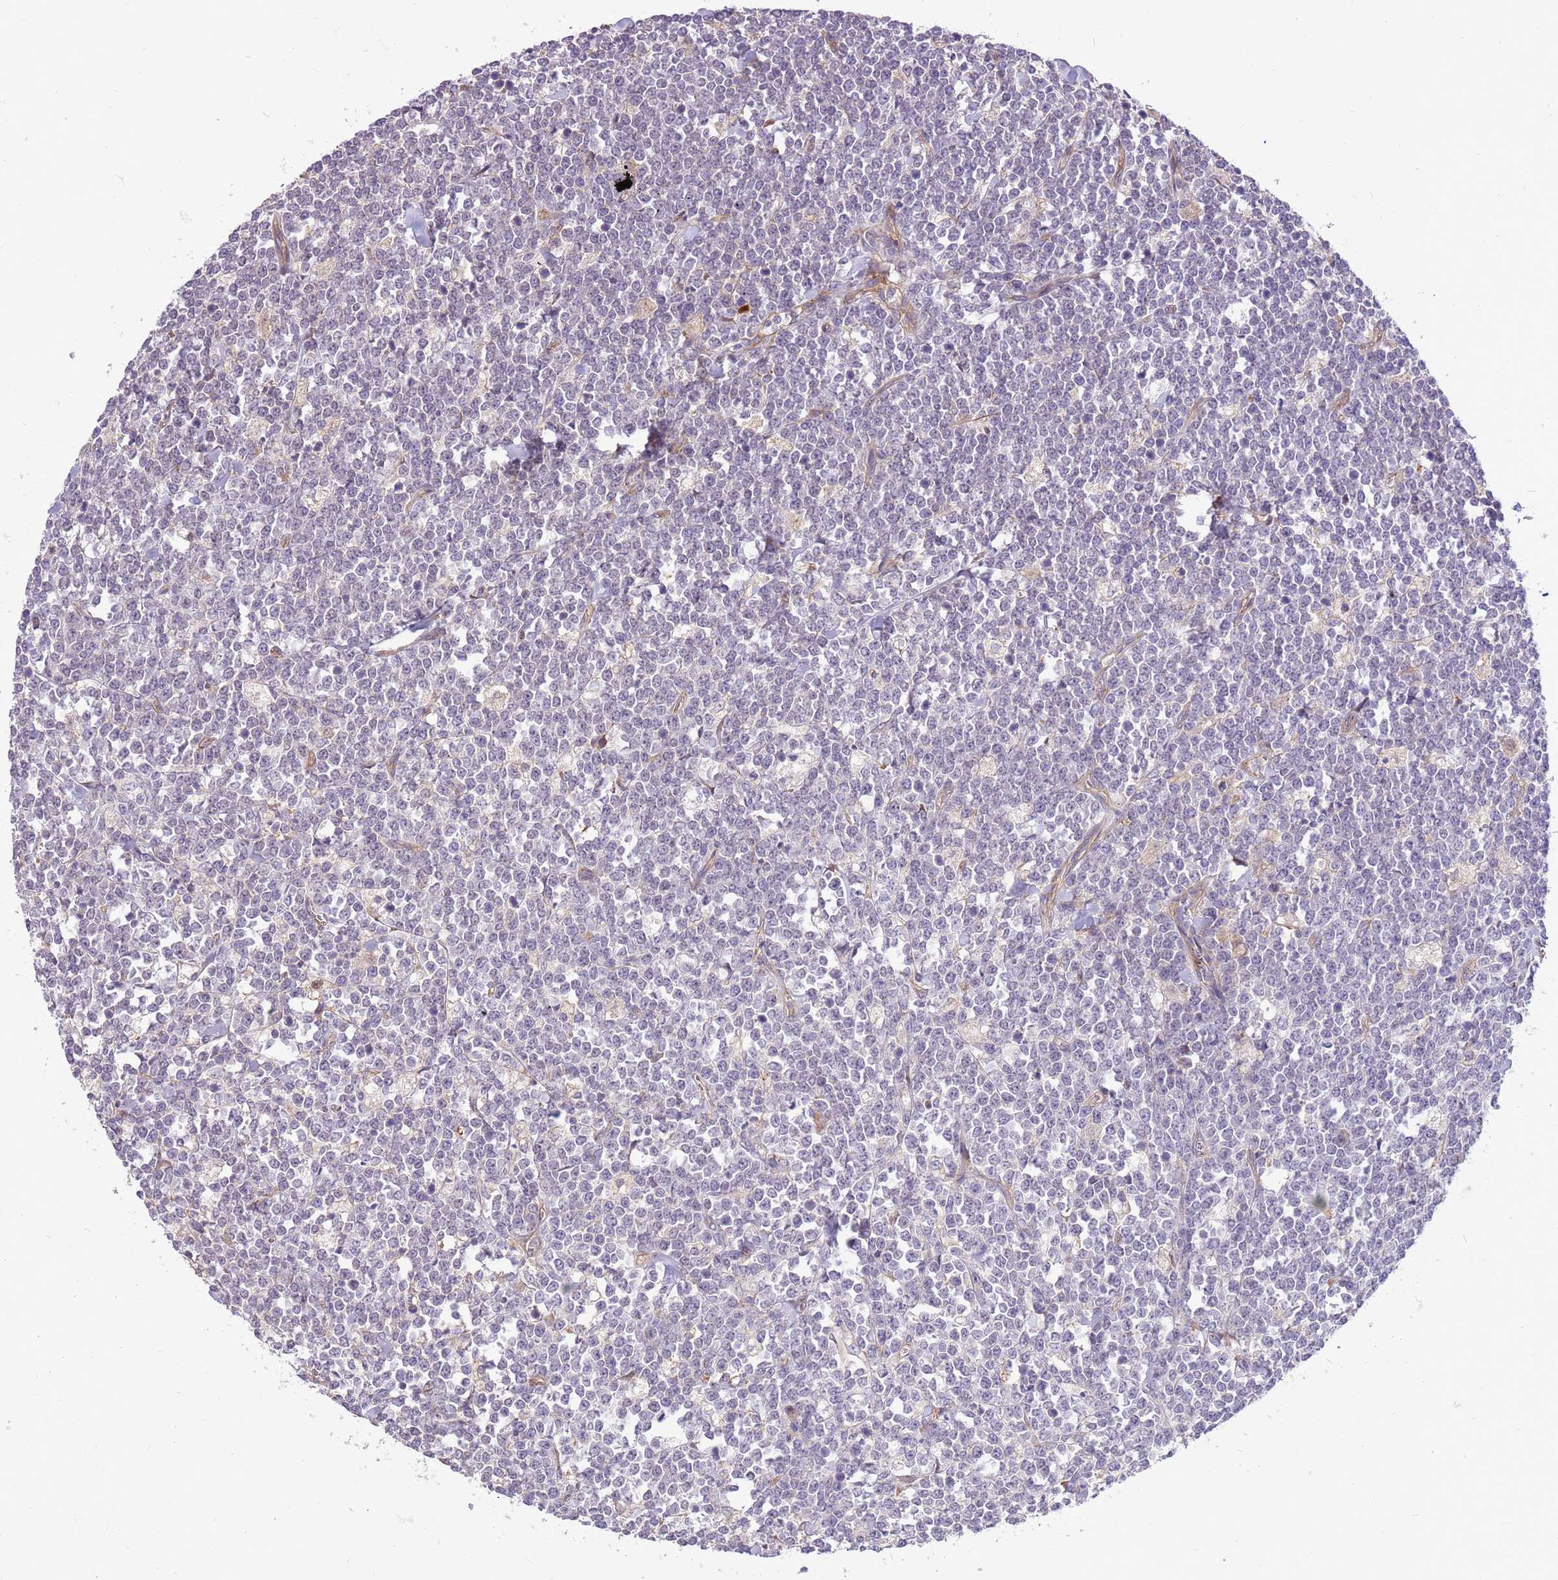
{"staining": {"intensity": "negative", "quantity": "none", "location": "none"}, "tissue": "lymphoma", "cell_type": "Tumor cells", "image_type": "cancer", "snomed": [{"axis": "morphology", "description": "Malignant lymphoma, non-Hodgkin's type, High grade"}, {"axis": "topography", "description": "Small intestine"}], "caption": "This photomicrograph is of high-grade malignant lymphoma, non-Hodgkin's type stained with immunohistochemistry to label a protein in brown with the nuclei are counter-stained blue. There is no positivity in tumor cells.", "gene": "WASHC4", "patient": {"sex": "male", "age": 8}}